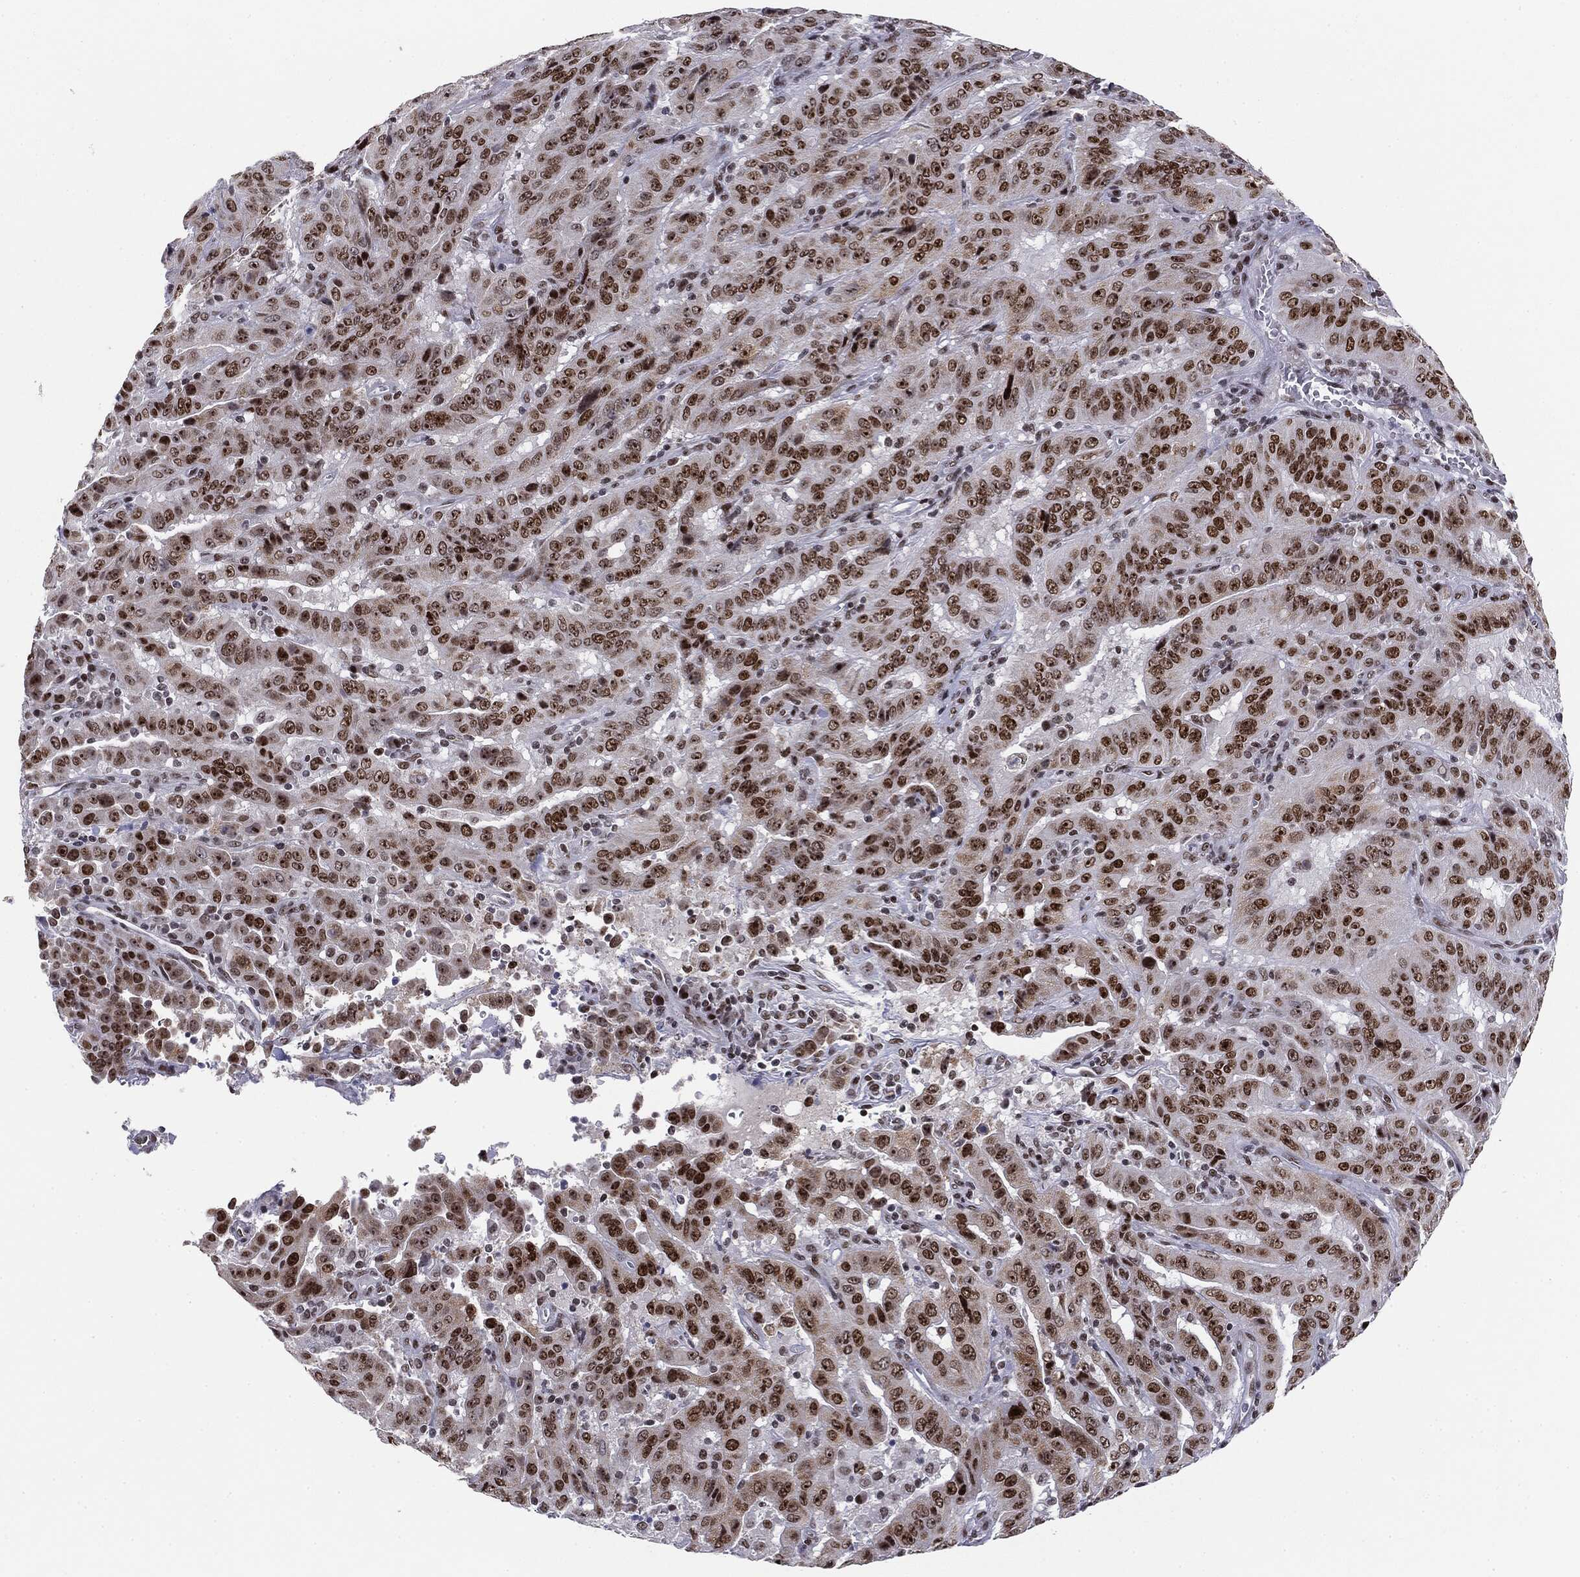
{"staining": {"intensity": "strong", "quantity": ">75%", "location": "nuclear"}, "tissue": "pancreatic cancer", "cell_type": "Tumor cells", "image_type": "cancer", "snomed": [{"axis": "morphology", "description": "Adenocarcinoma, NOS"}, {"axis": "topography", "description": "Pancreas"}], "caption": "Immunohistochemistry (IHC) (DAB) staining of human pancreatic cancer (adenocarcinoma) reveals strong nuclear protein positivity in about >75% of tumor cells. (DAB = brown stain, brightfield microscopy at high magnification).", "gene": "MDC1", "patient": {"sex": "male", "age": 63}}